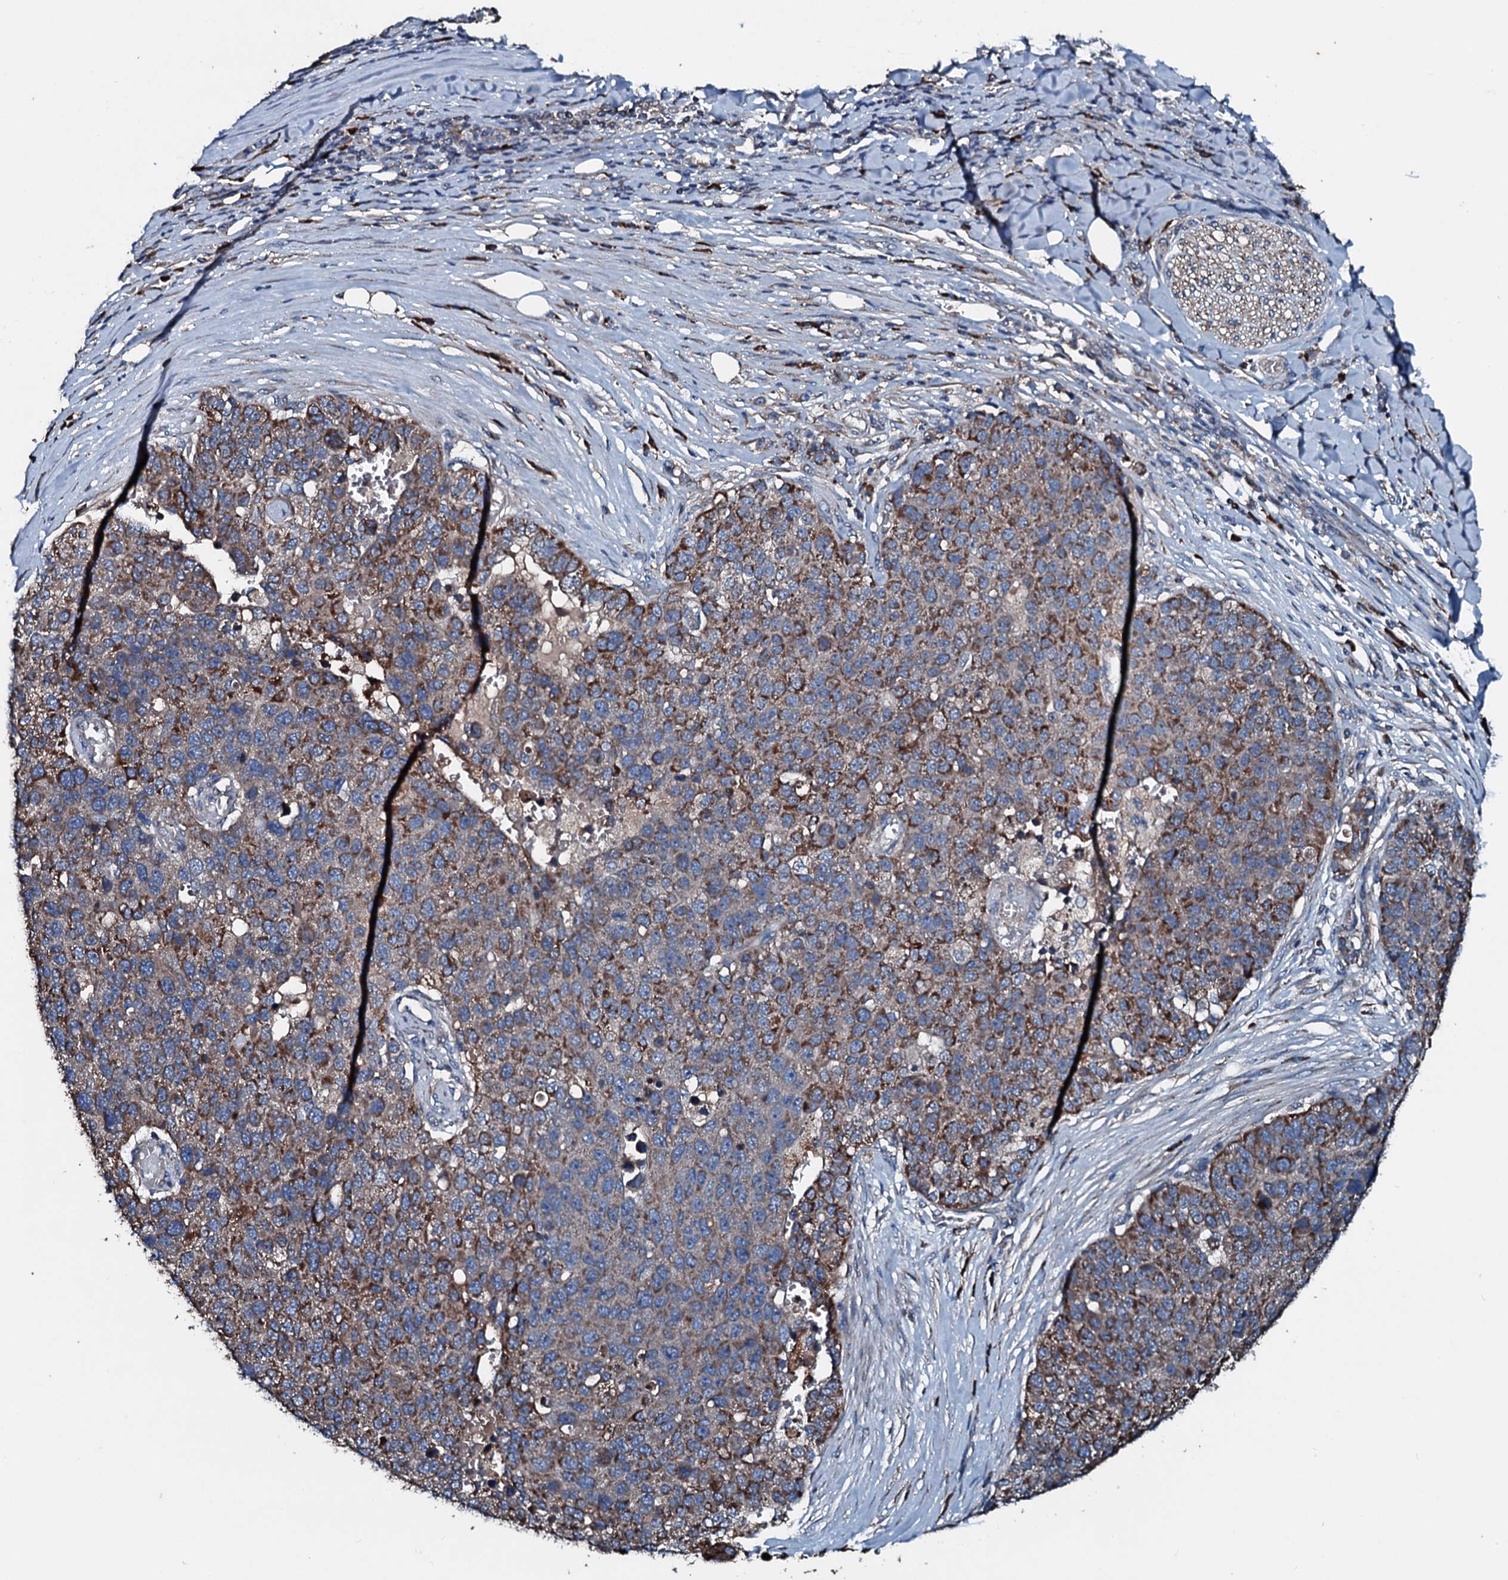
{"staining": {"intensity": "moderate", "quantity": ">75%", "location": "cytoplasmic/membranous"}, "tissue": "pancreatic cancer", "cell_type": "Tumor cells", "image_type": "cancer", "snomed": [{"axis": "morphology", "description": "Adenocarcinoma, NOS"}, {"axis": "topography", "description": "Pancreas"}], "caption": "Immunohistochemical staining of human pancreatic adenocarcinoma demonstrates moderate cytoplasmic/membranous protein expression in about >75% of tumor cells.", "gene": "ACSS3", "patient": {"sex": "female", "age": 61}}